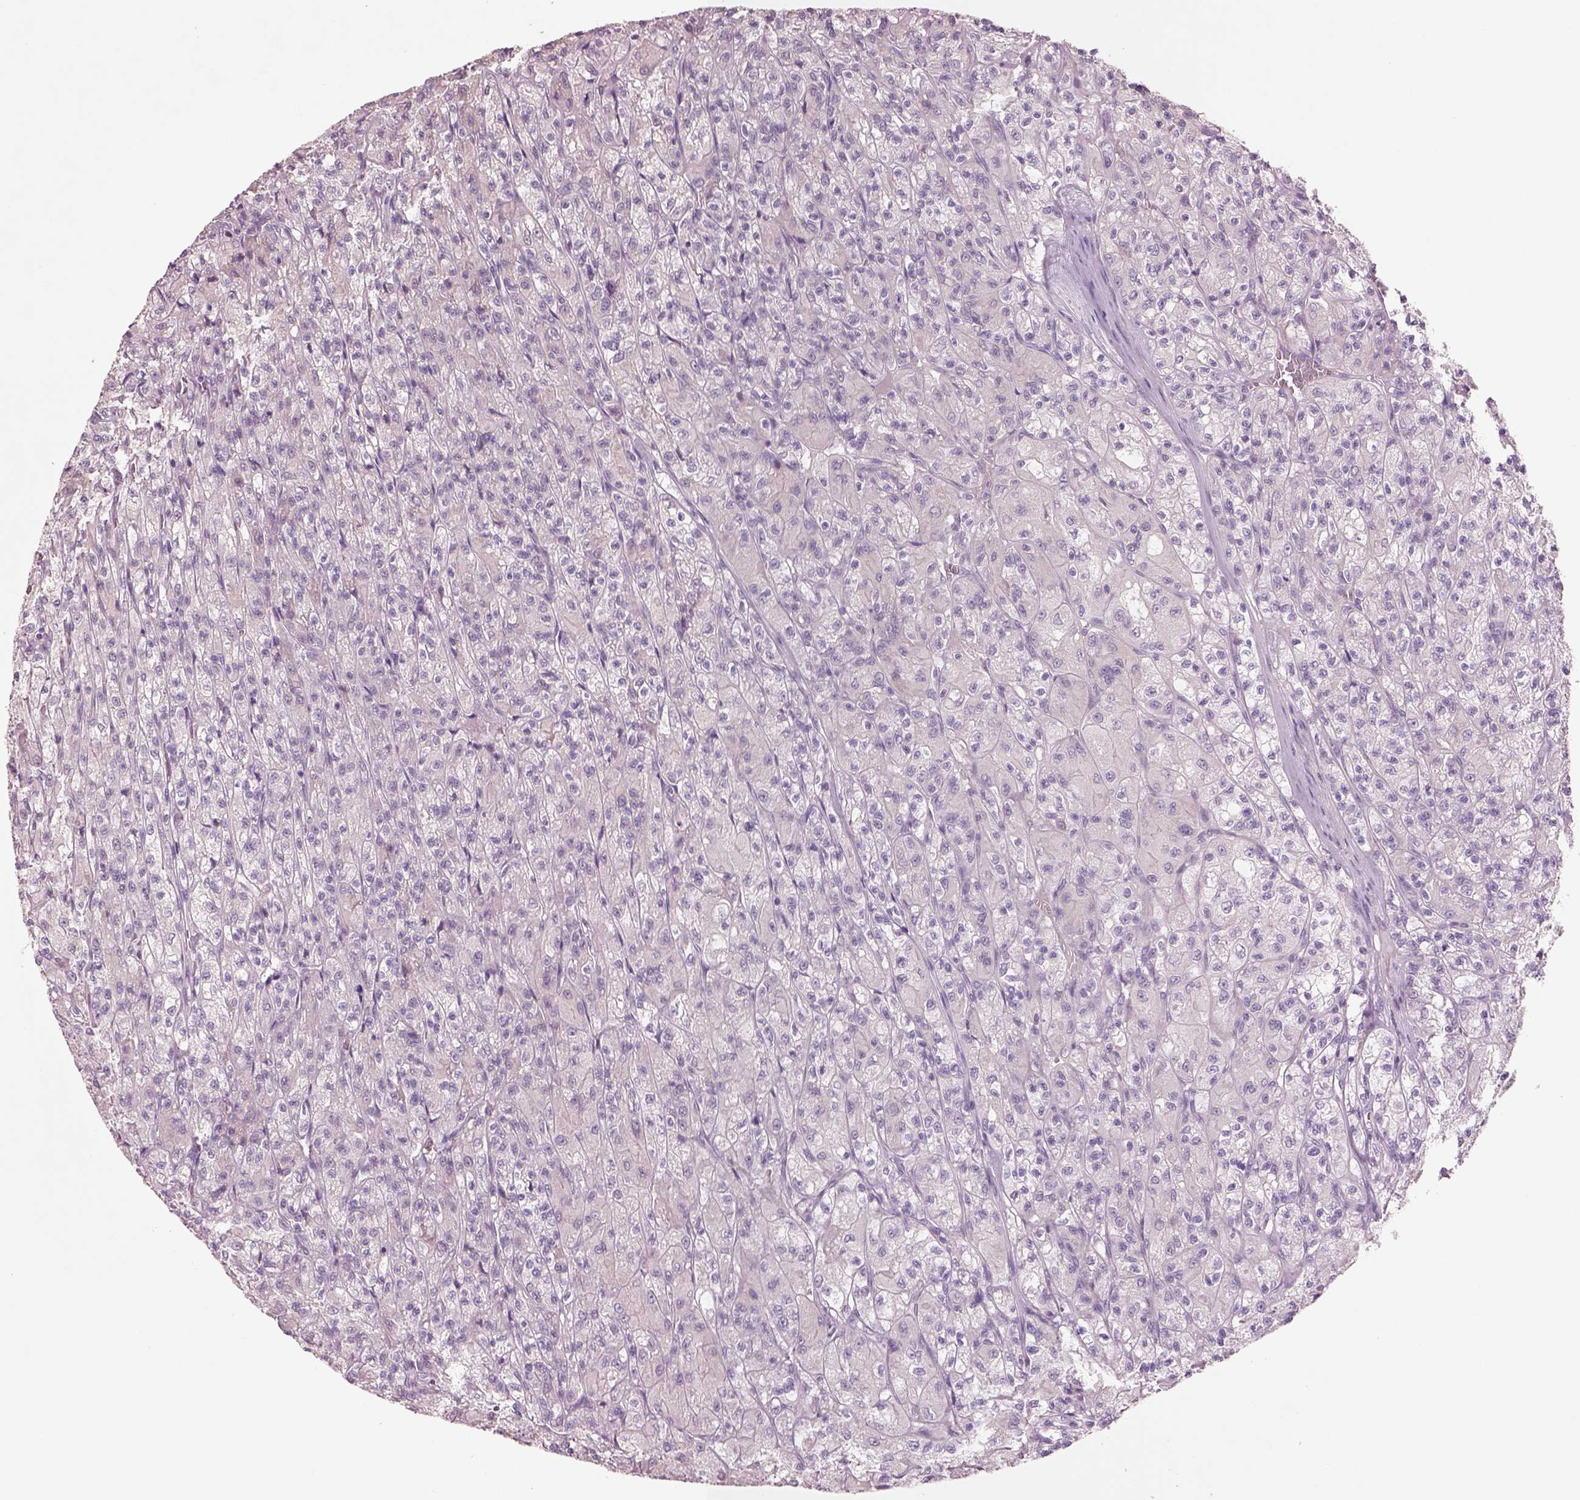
{"staining": {"intensity": "negative", "quantity": "none", "location": "none"}, "tissue": "renal cancer", "cell_type": "Tumor cells", "image_type": "cancer", "snomed": [{"axis": "morphology", "description": "Adenocarcinoma, NOS"}, {"axis": "topography", "description": "Kidney"}], "caption": "Protein analysis of renal adenocarcinoma reveals no significant staining in tumor cells. (Immunohistochemistry (ihc), brightfield microscopy, high magnification).", "gene": "DUOXA2", "patient": {"sex": "female", "age": 70}}